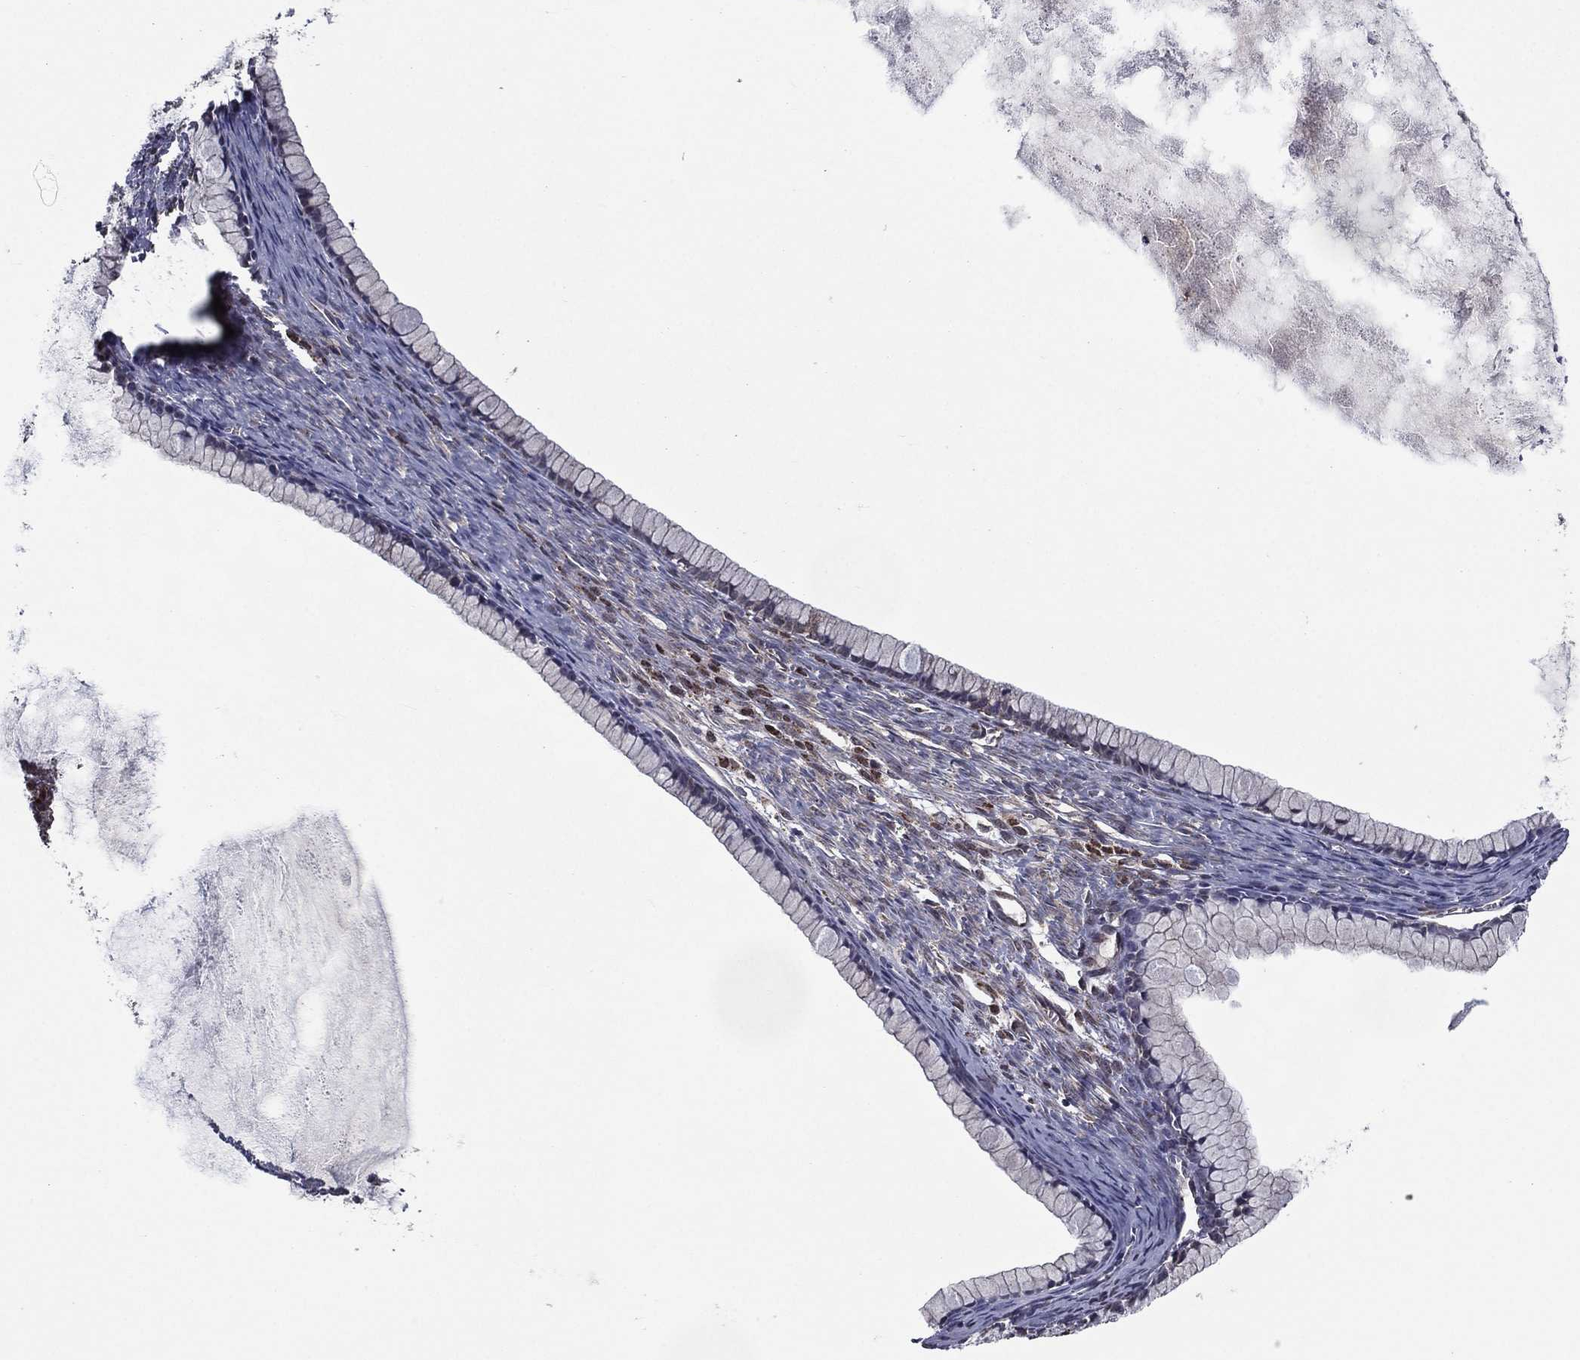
{"staining": {"intensity": "weak", "quantity": "25%-75%", "location": "cytoplasmic/membranous"}, "tissue": "ovarian cancer", "cell_type": "Tumor cells", "image_type": "cancer", "snomed": [{"axis": "morphology", "description": "Cystadenocarcinoma, mucinous, NOS"}, {"axis": "topography", "description": "Ovary"}], "caption": "Immunohistochemistry (IHC) image of neoplastic tissue: mucinous cystadenocarcinoma (ovarian) stained using immunohistochemistry (IHC) reveals low levels of weak protein expression localized specifically in the cytoplasmic/membranous of tumor cells, appearing as a cytoplasmic/membranous brown color.", "gene": "RIGI", "patient": {"sex": "female", "age": 41}}